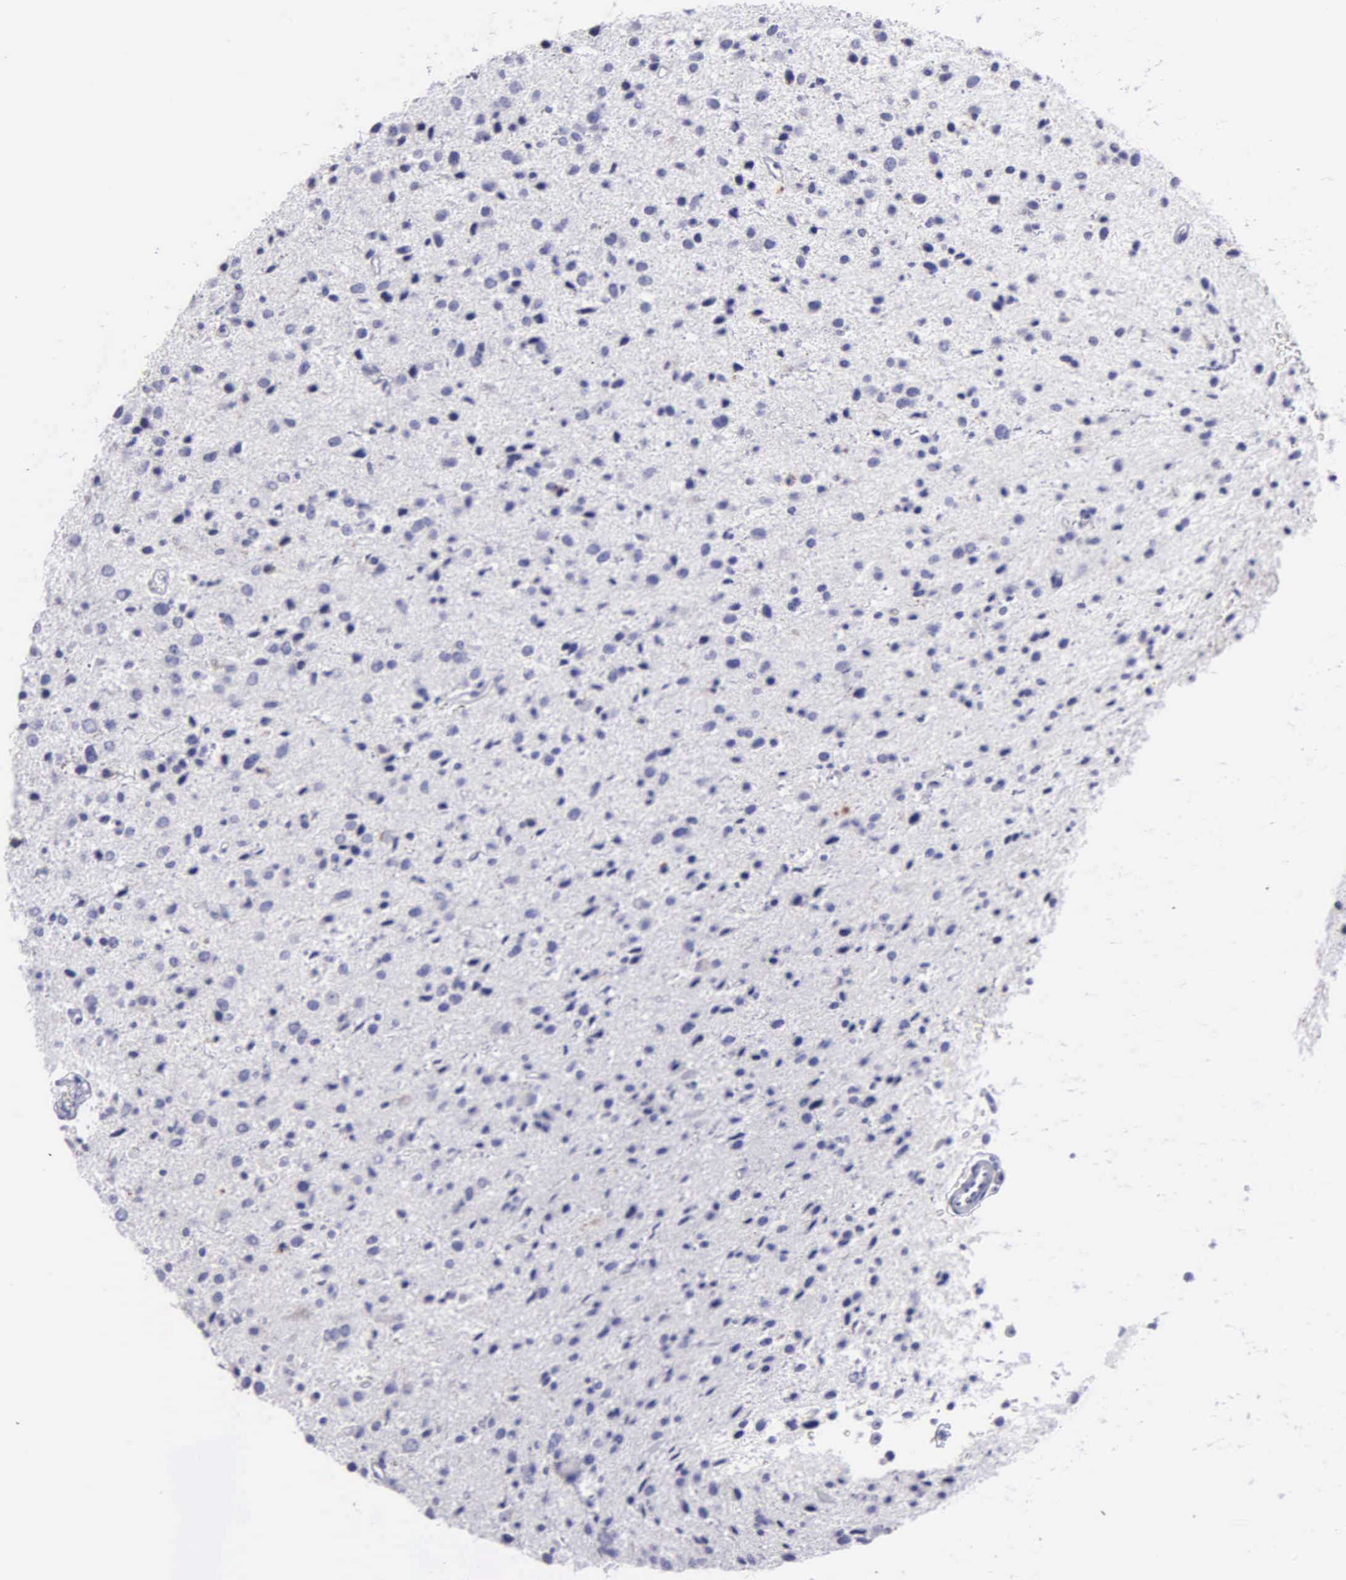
{"staining": {"intensity": "negative", "quantity": "none", "location": "none"}, "tissue": "glioma", "cell_type": "Tumor cells", "image_type": "cancer", "snomed": [{"axis": "morphology", "description": "Glioma, malignant, Low grade"}, {"axis": "topography", "description": "Brain"}], "caption": "An image of low-grade glioma (malignant) stained for a protein shows no brown staining in tumor cells. Brightfield microscopy of IHC stained with DAB (brown) and hematoxylin (blue), captured at high magnification.", "gene": "FBLN5", "patient": {"sex": "female", "age": 46}}